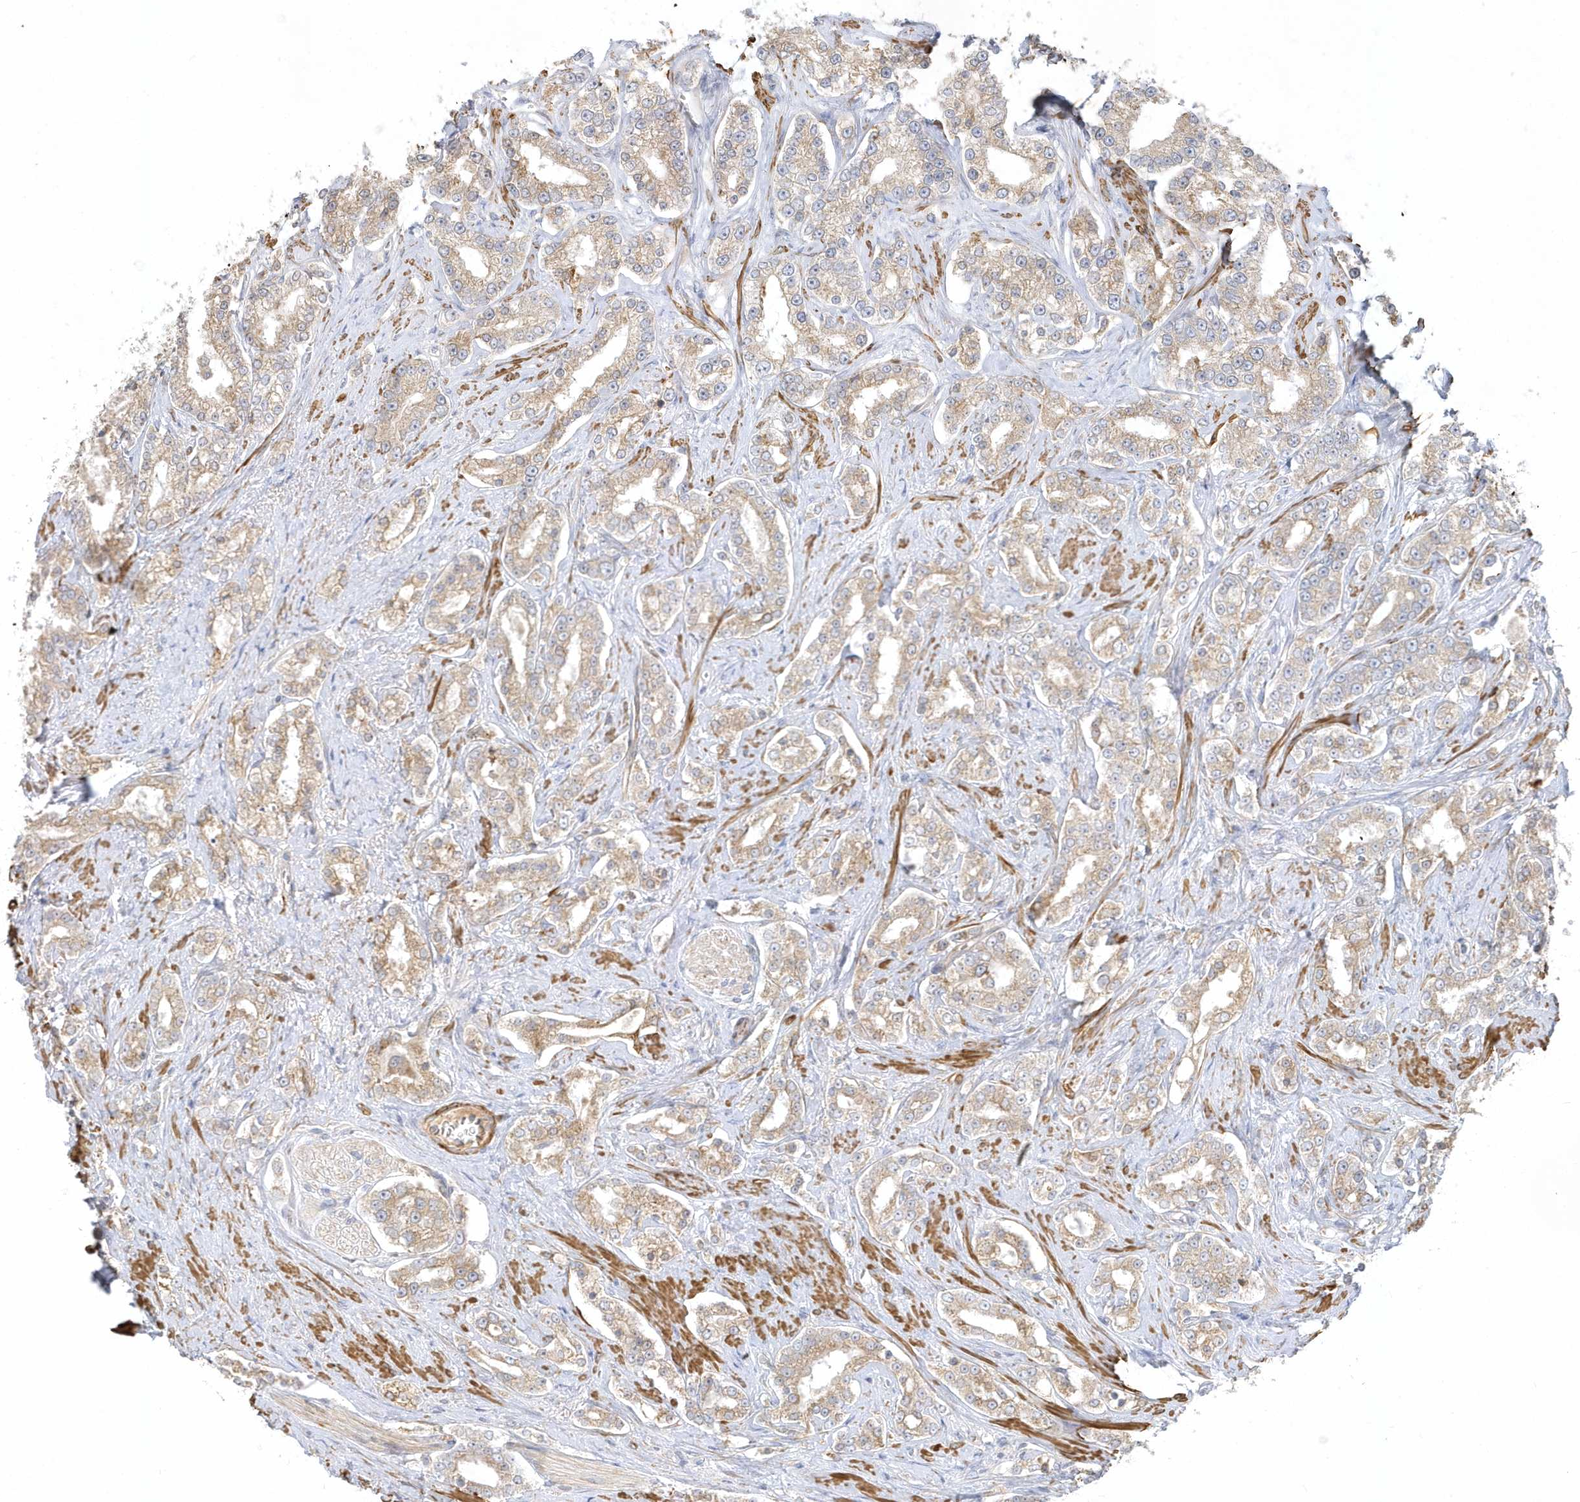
{"staining": {"intensity": "weak", "quantity": ">75%", "location": "cytoplasmic/membranous"}, "tissue": "prostate cancer", "cell_type": "Tumor cells", "image_type": "cancer", "snomed": [{"axis": "morphology", "description": "Normal tissue, NOS"}, {"axis": "morphology", "description": "Adenocarcinoma, High grade"}, {"axis": "topography", "description": "Prostate"}], "caption": "Immunohistochemical staining of prostate cancer (high-grade adenocarcinoma) demonstrates weak cytoplasmic/membranous protein expression in about >75% of tumor cells.", "gene": "THADA", "patient": {"sex": "male", "age": 83}}